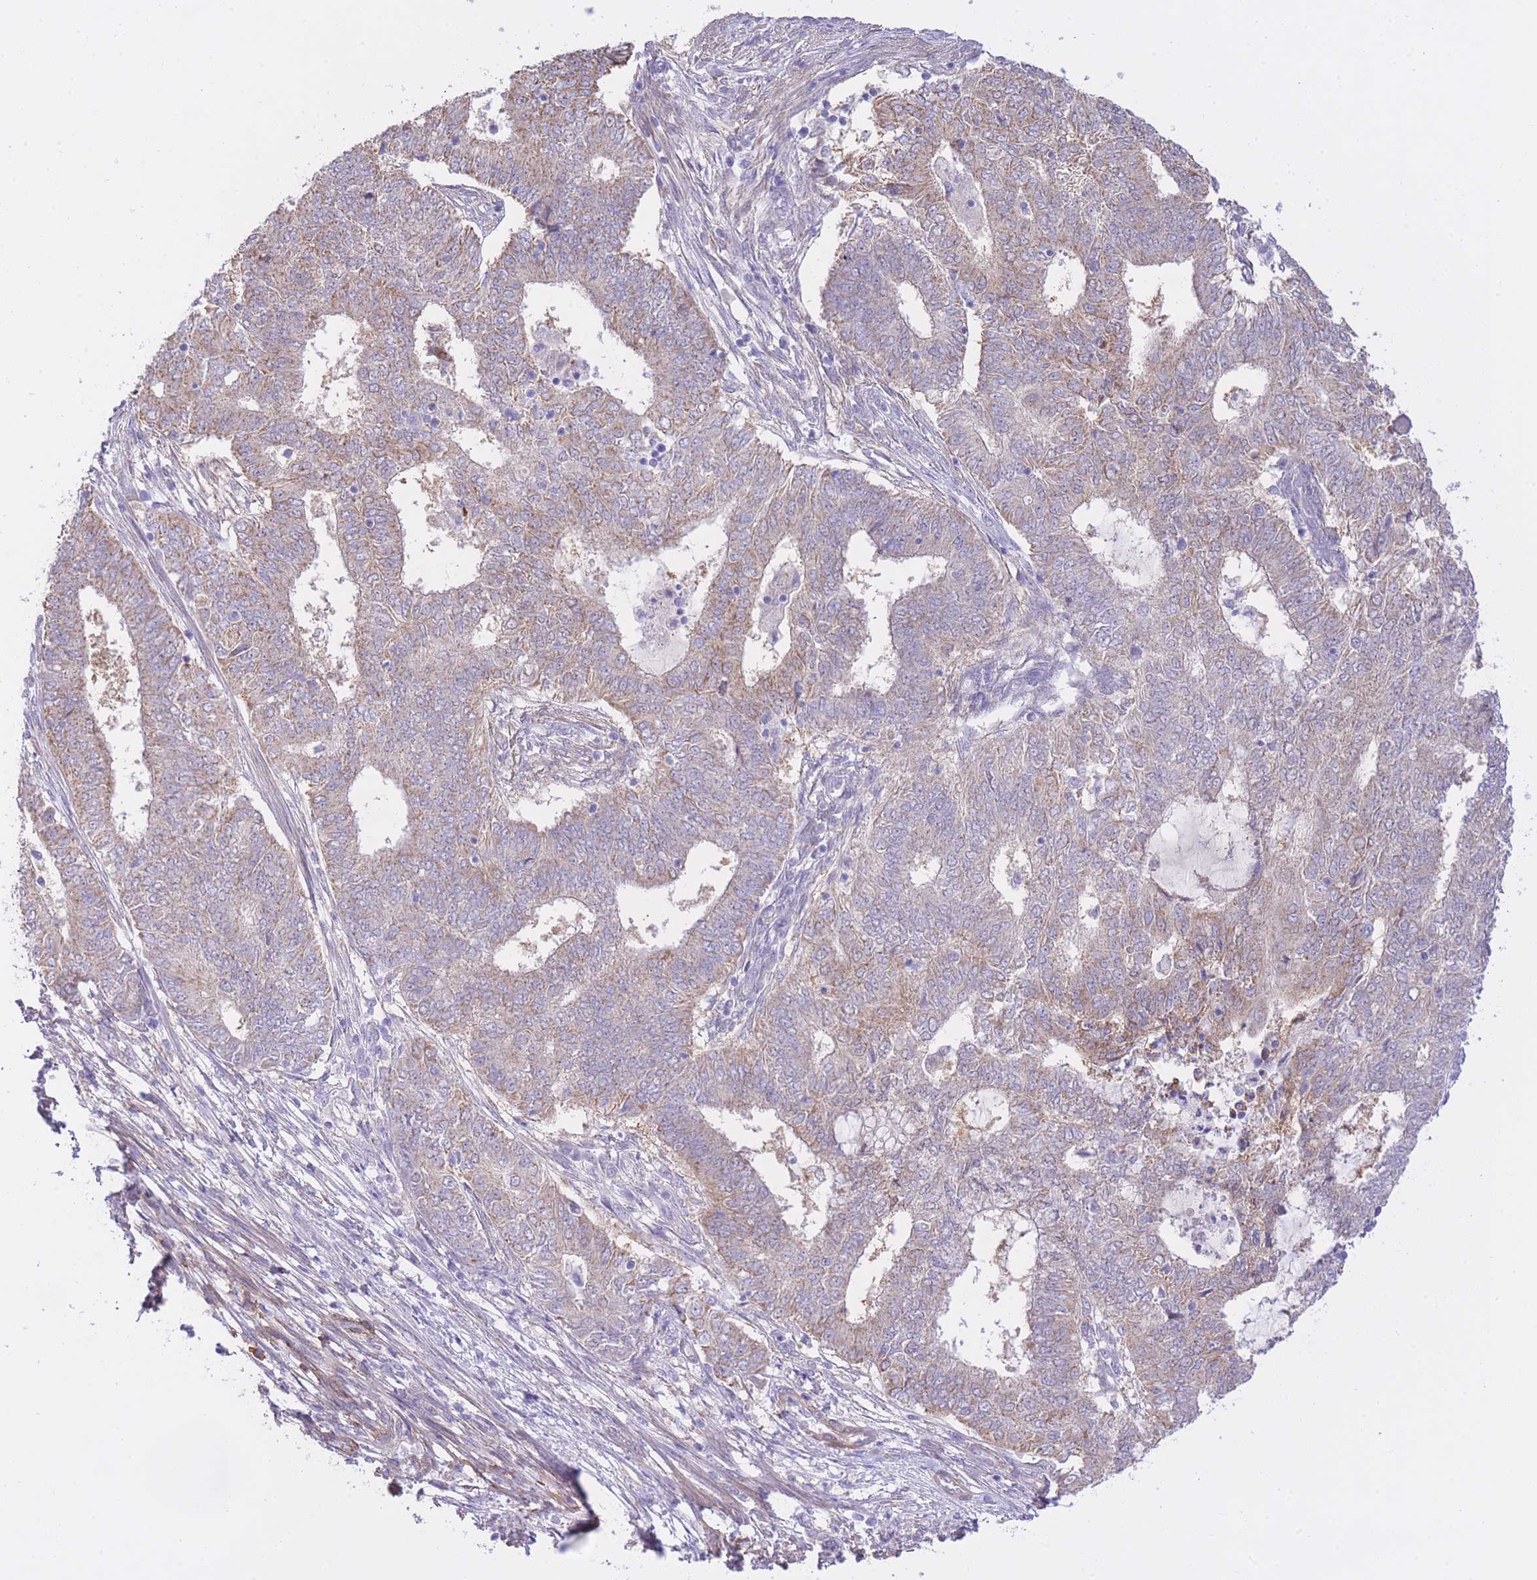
{"staining": {"intensity": "weak", "quantity": "25%-75%", "location": "cytoplasmic/membranous"}, "tissue": "endometrial cancer", "cell_type": "Tumor cells", "image_type": "cancer", "snomed": [{"axis": "morphology", "description": "Adenocarcinoma, NOS"}, {"axis": "topography", "description": "Endometrium"}], "caption": "High-power microscopy captured an IHC histopathology image of endometrial adenocarcinoma, revealing weak cytoplasmic/membranous staining in approximately 25%-75% of tumor cells.", "gene": "PGM1", "patient": {"sex": "female", "age": 62}}